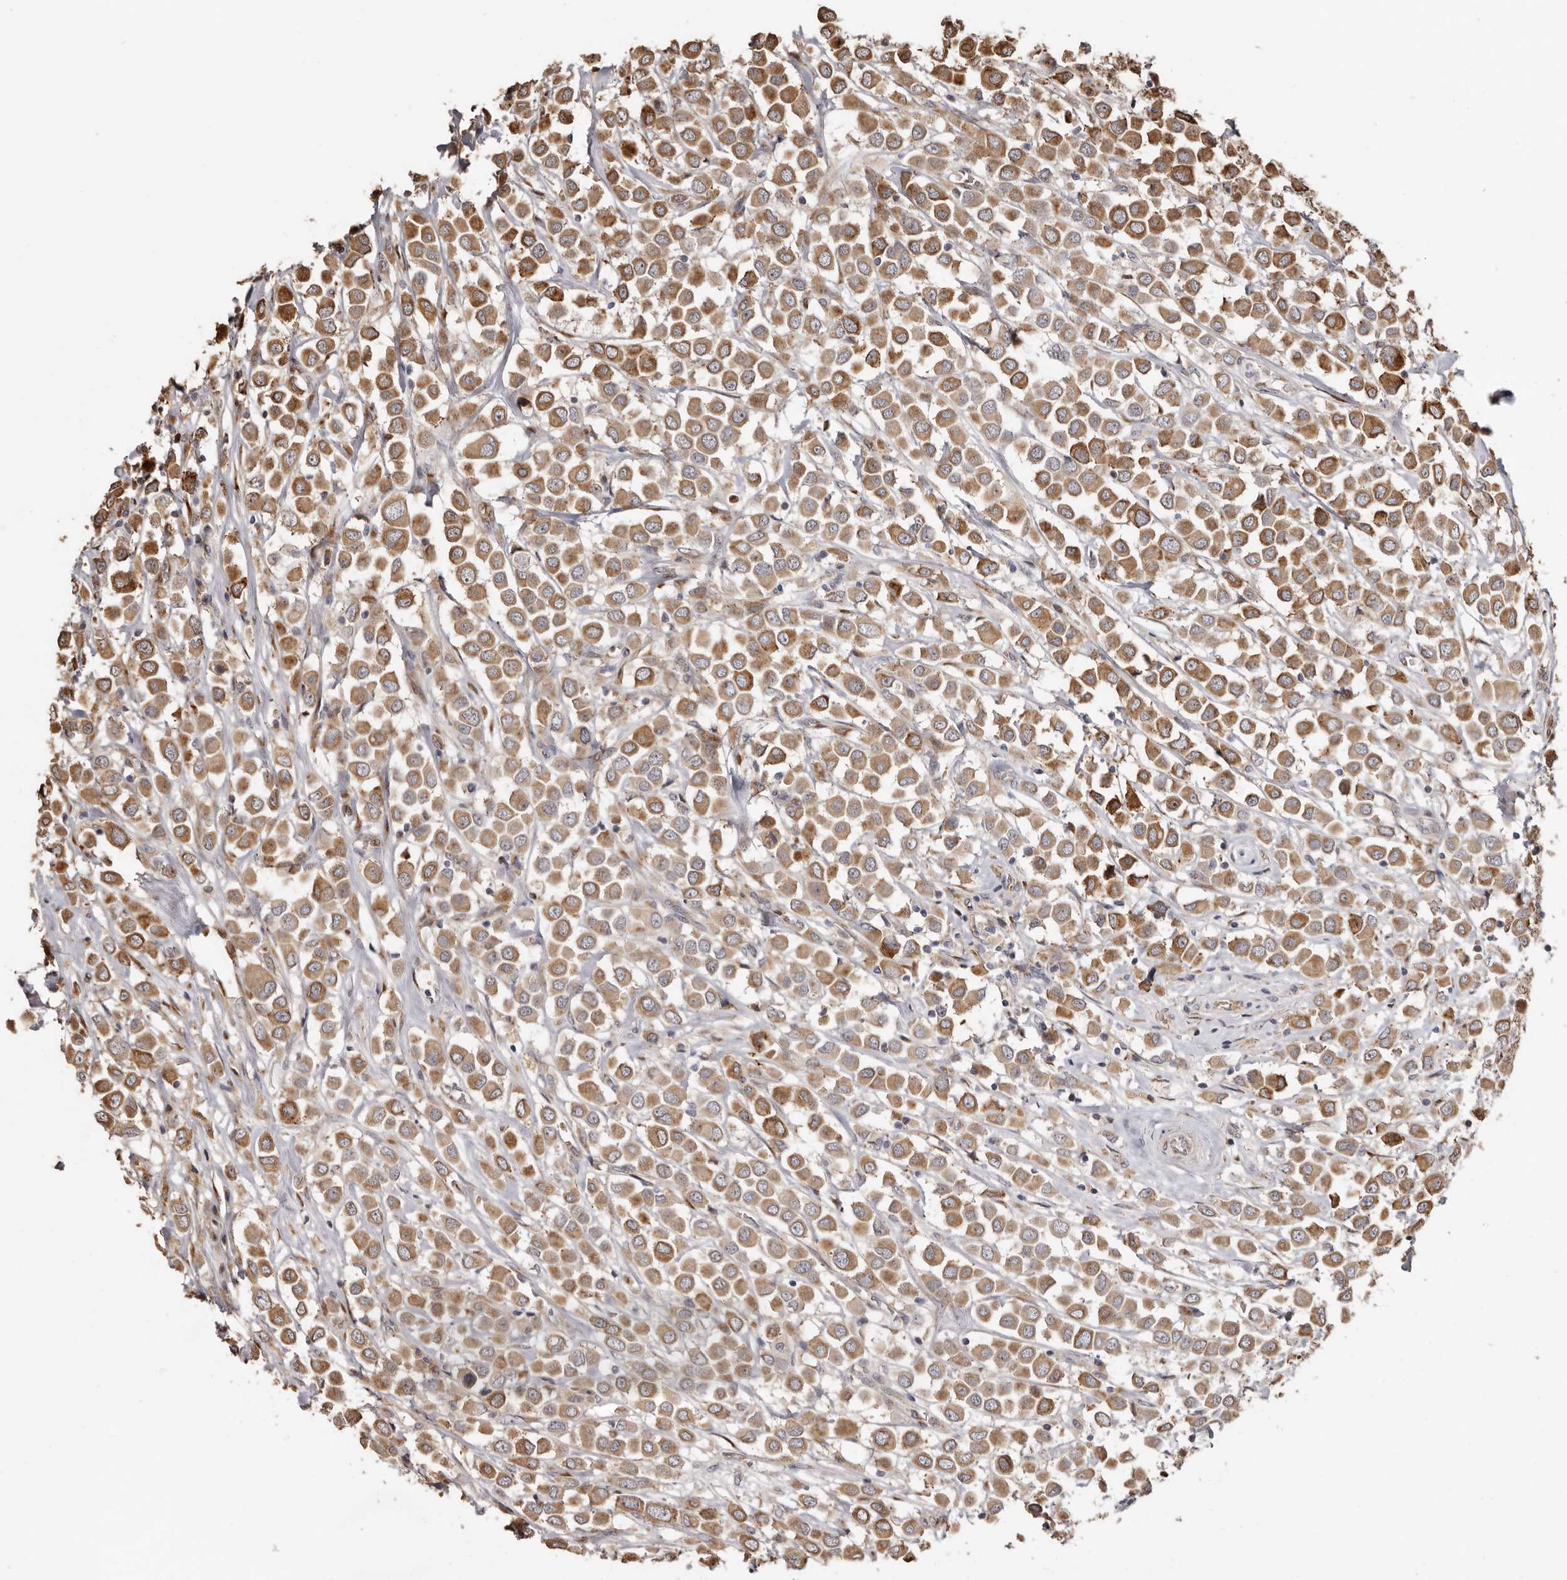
{"staining": {"intensity": "moderate", "quantity": ">75%", "location": "cytoplasmic/membranous"}, "tissue": "breast cancer", "cell_type": "Tumor cells", "image_type": "cancer", "snomed": [{"axis": "morphology", "description": "Duct carcinoma"}, {"axis": "topography", "description": "Breast"}], "caption": "The image exhibits a brown stain indicating the presence of a protein in the cytoplasmic/membranous of tumor cells in breast cancer (invasive ductal carcinoma).", "gene": "ENTREP1", "patient": {"sex": "female", "age": 61}}